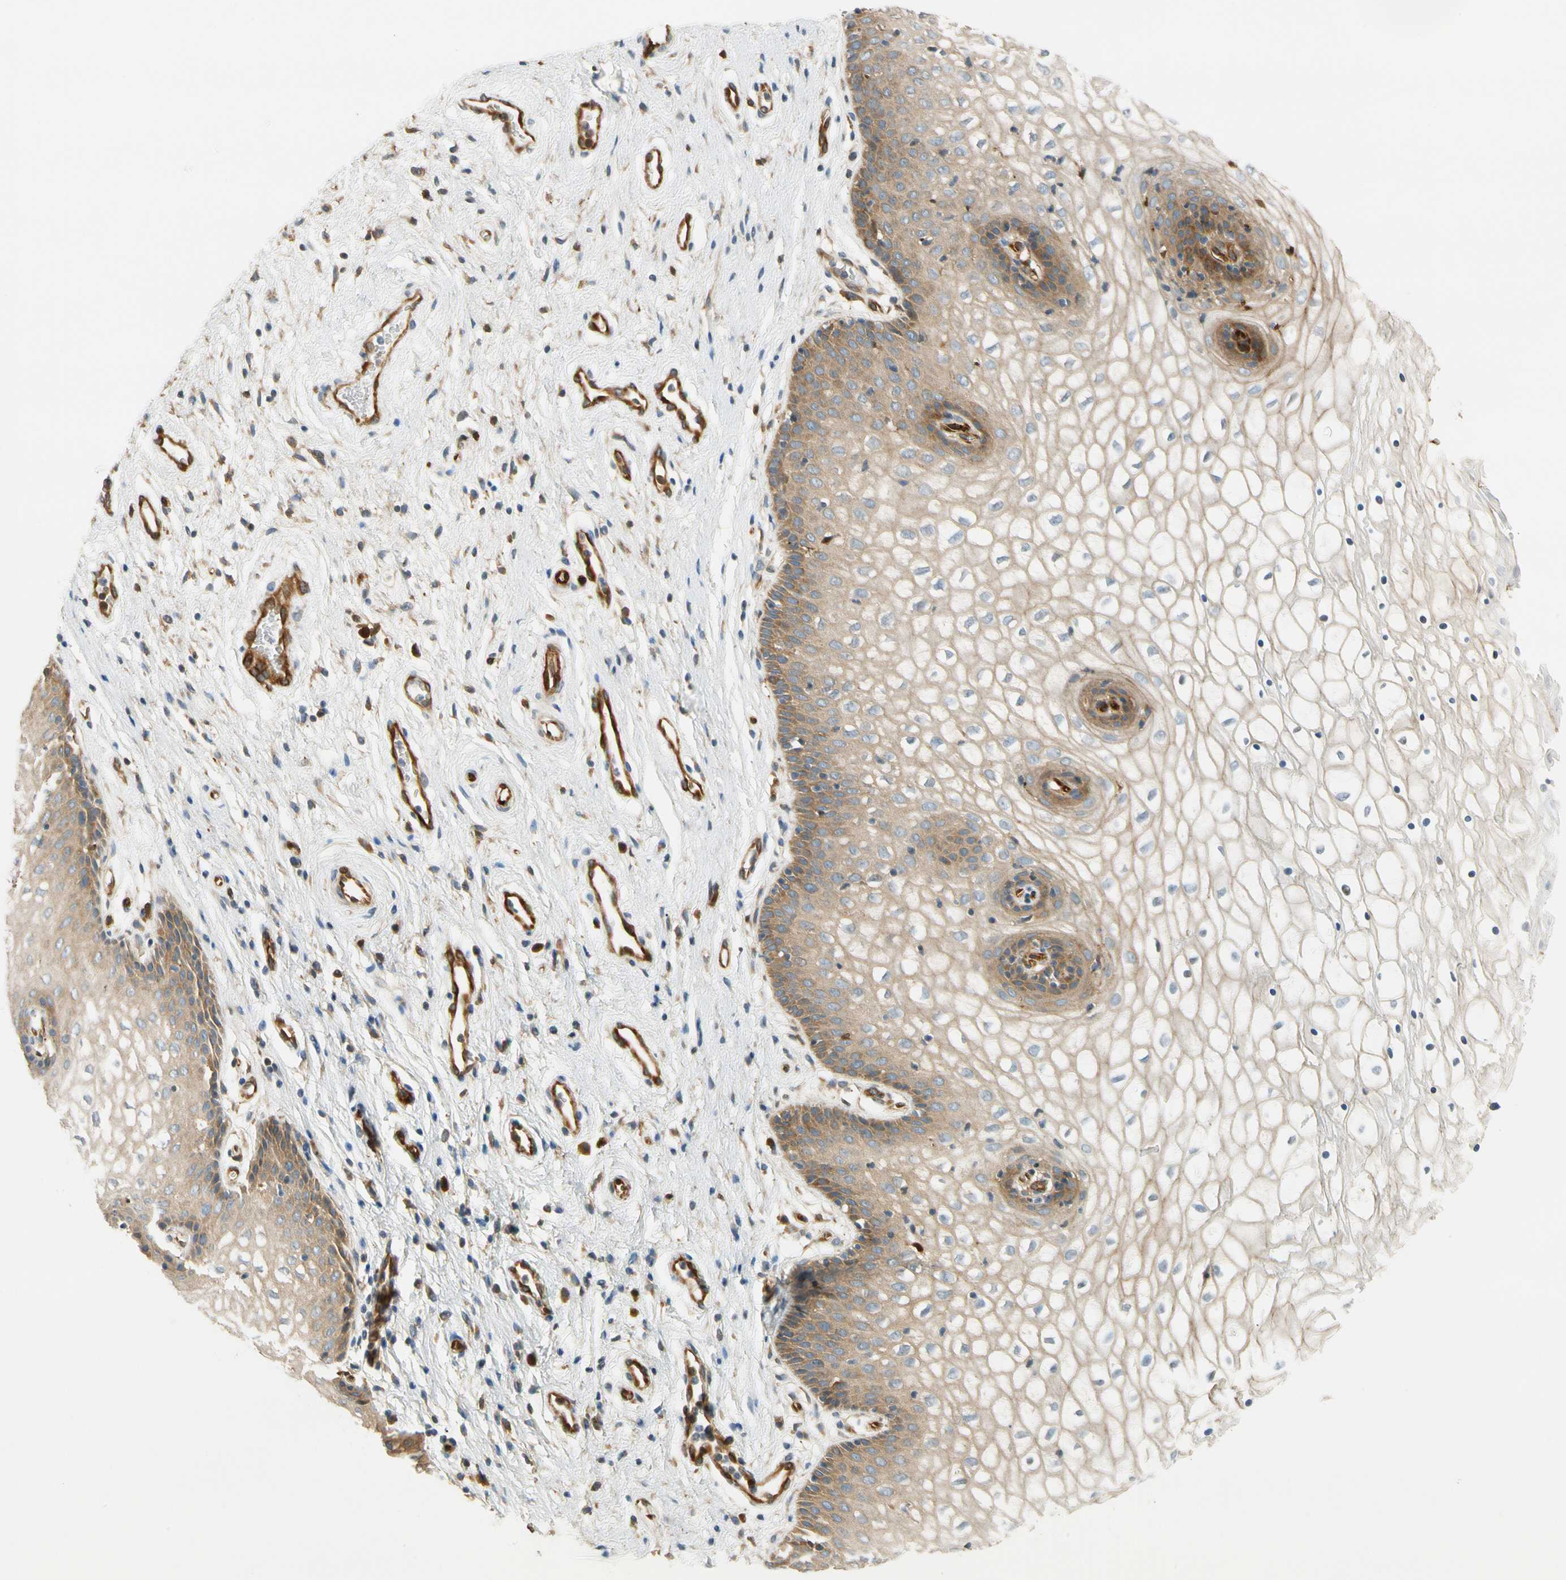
{"staining": {"intensity": "moderate", "quantity": "25%-75%", "location": "cytoplasmic/membranous"}, "tissue": "vagina", "cell_type": "Squamous epithelial cells", "image_type": "normal", "snomed": [{"axis": "morphology", "description": "Normal tissue, NOS"}, {"axis": "topography", "description": "Vagina"}], "caption": "Vagina was stained to show a protein in brown. There is medium levels of moderate cytoplasmic/membranous expression in about 25%-75% of squamous epithelial cells.", "gene": "PARP14", "patient": {"sex": "female", "age": 34}}